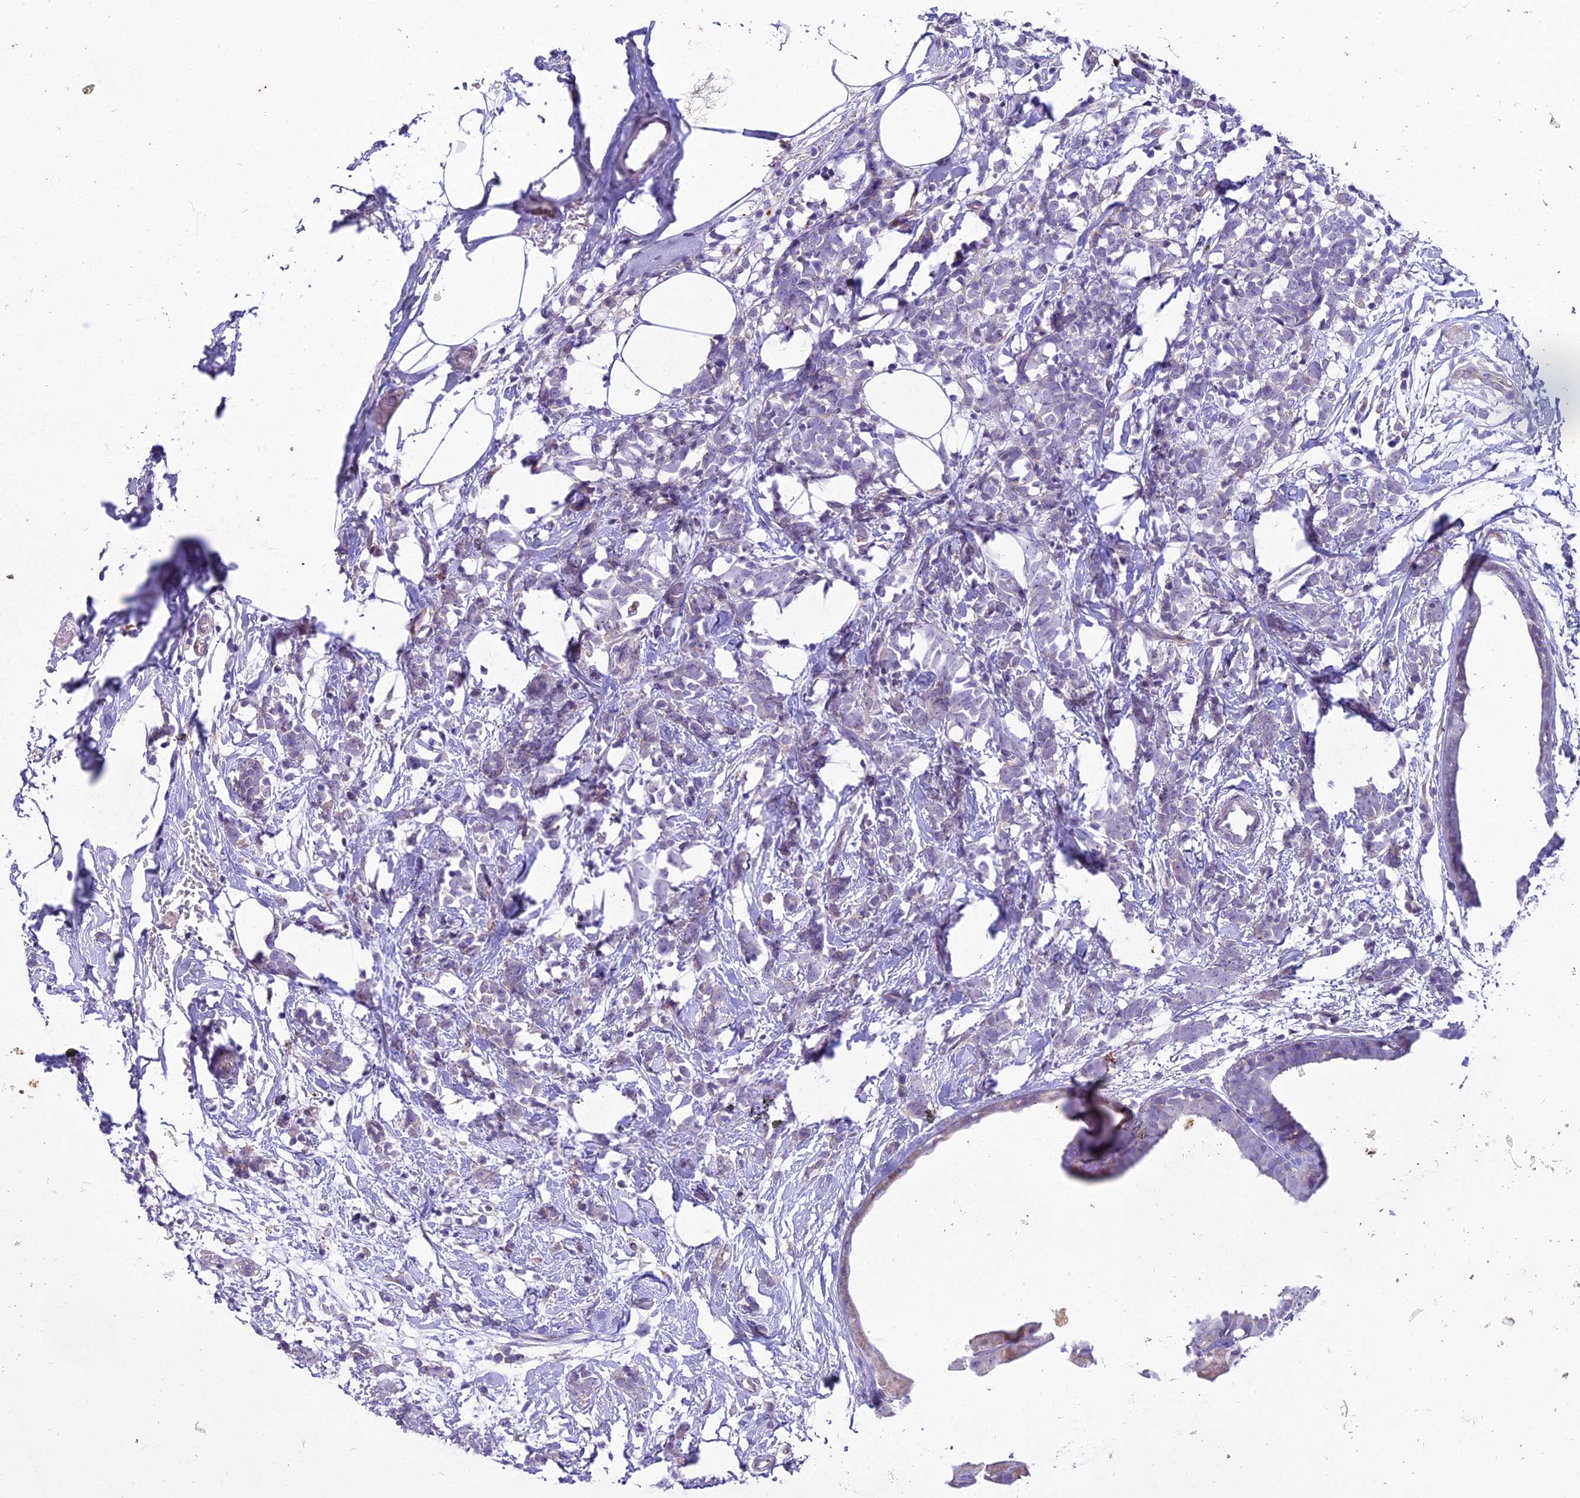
{"staining": {"intensity": "negative", "quantity": "none", "location": "none"}, "tissue": "breast cancer", "cell_type": "Tumor cells", "image_type": "cancer", "snomed": [{"axis": "morphology", "description": "Lobular carcinoma"}, {"axis": "topography", "description": "Breast"}], "caption": "There is no significant expression in tumor cells of breast cancer.", "gene": "NEURL2", "patient": {"sex": "female", "age": 58}}